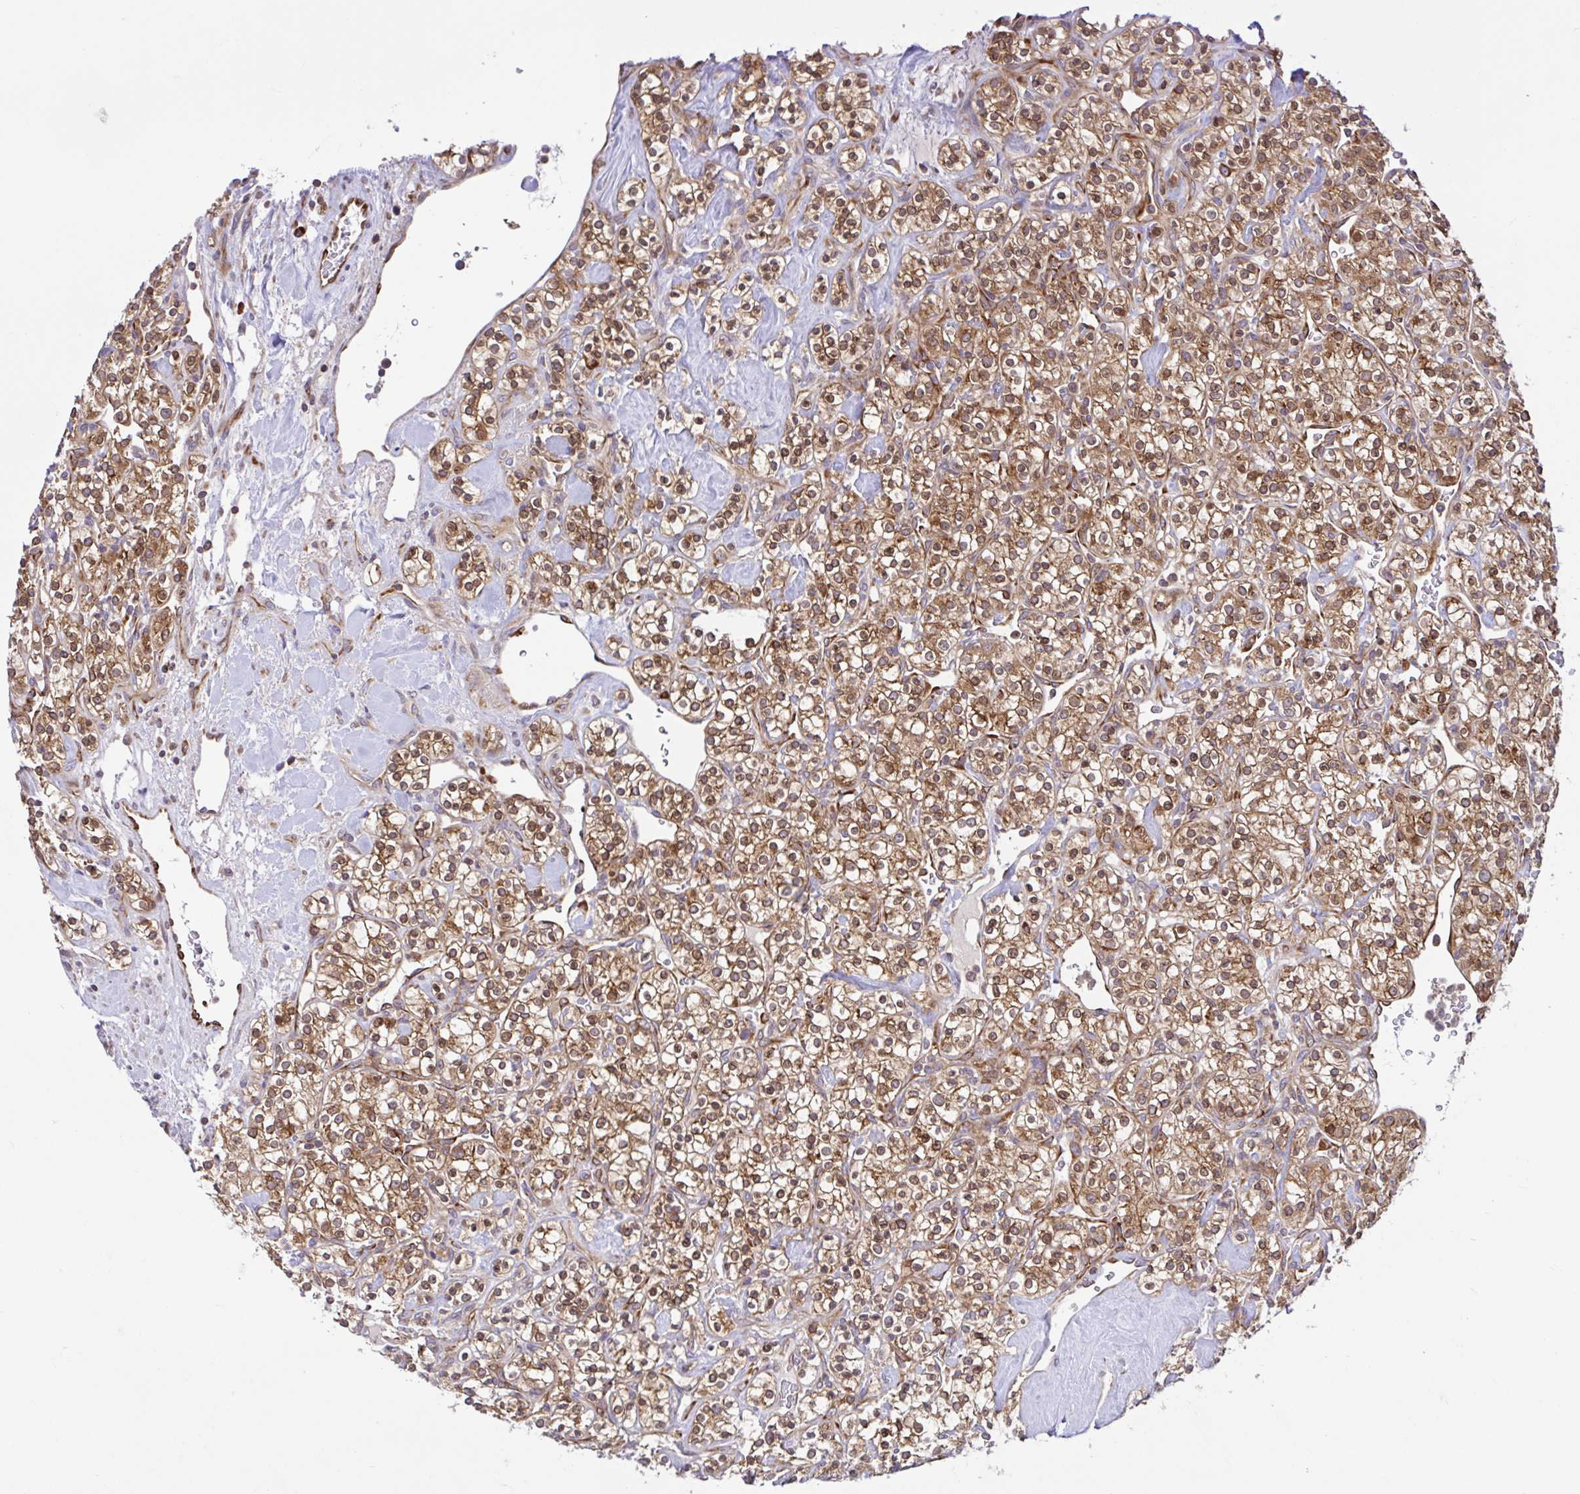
{"staining": {"intensity": "moderate", "quantity": ">75%", "location": "cytoplasmic/membranous"}, "tissue": "renal cancer", "cell_type": "Tumor cells", "image_type": "cancer", "snomed": [{"axis": "morphology", "description": "Adenocarcinoma, NOS"}, {"axis": "topography", "description": "Kidney"}], "caption": "Renal cancer (adenocarcinoma) stained for a protein demonstrates moderate cytoplasmic/membranous positivity in tumor cells. (brown staining indicates protein expression, while blue staining denotes nuclei).", "gene": "NTPCR", "patient": {"sex": "male", "age": 77}}